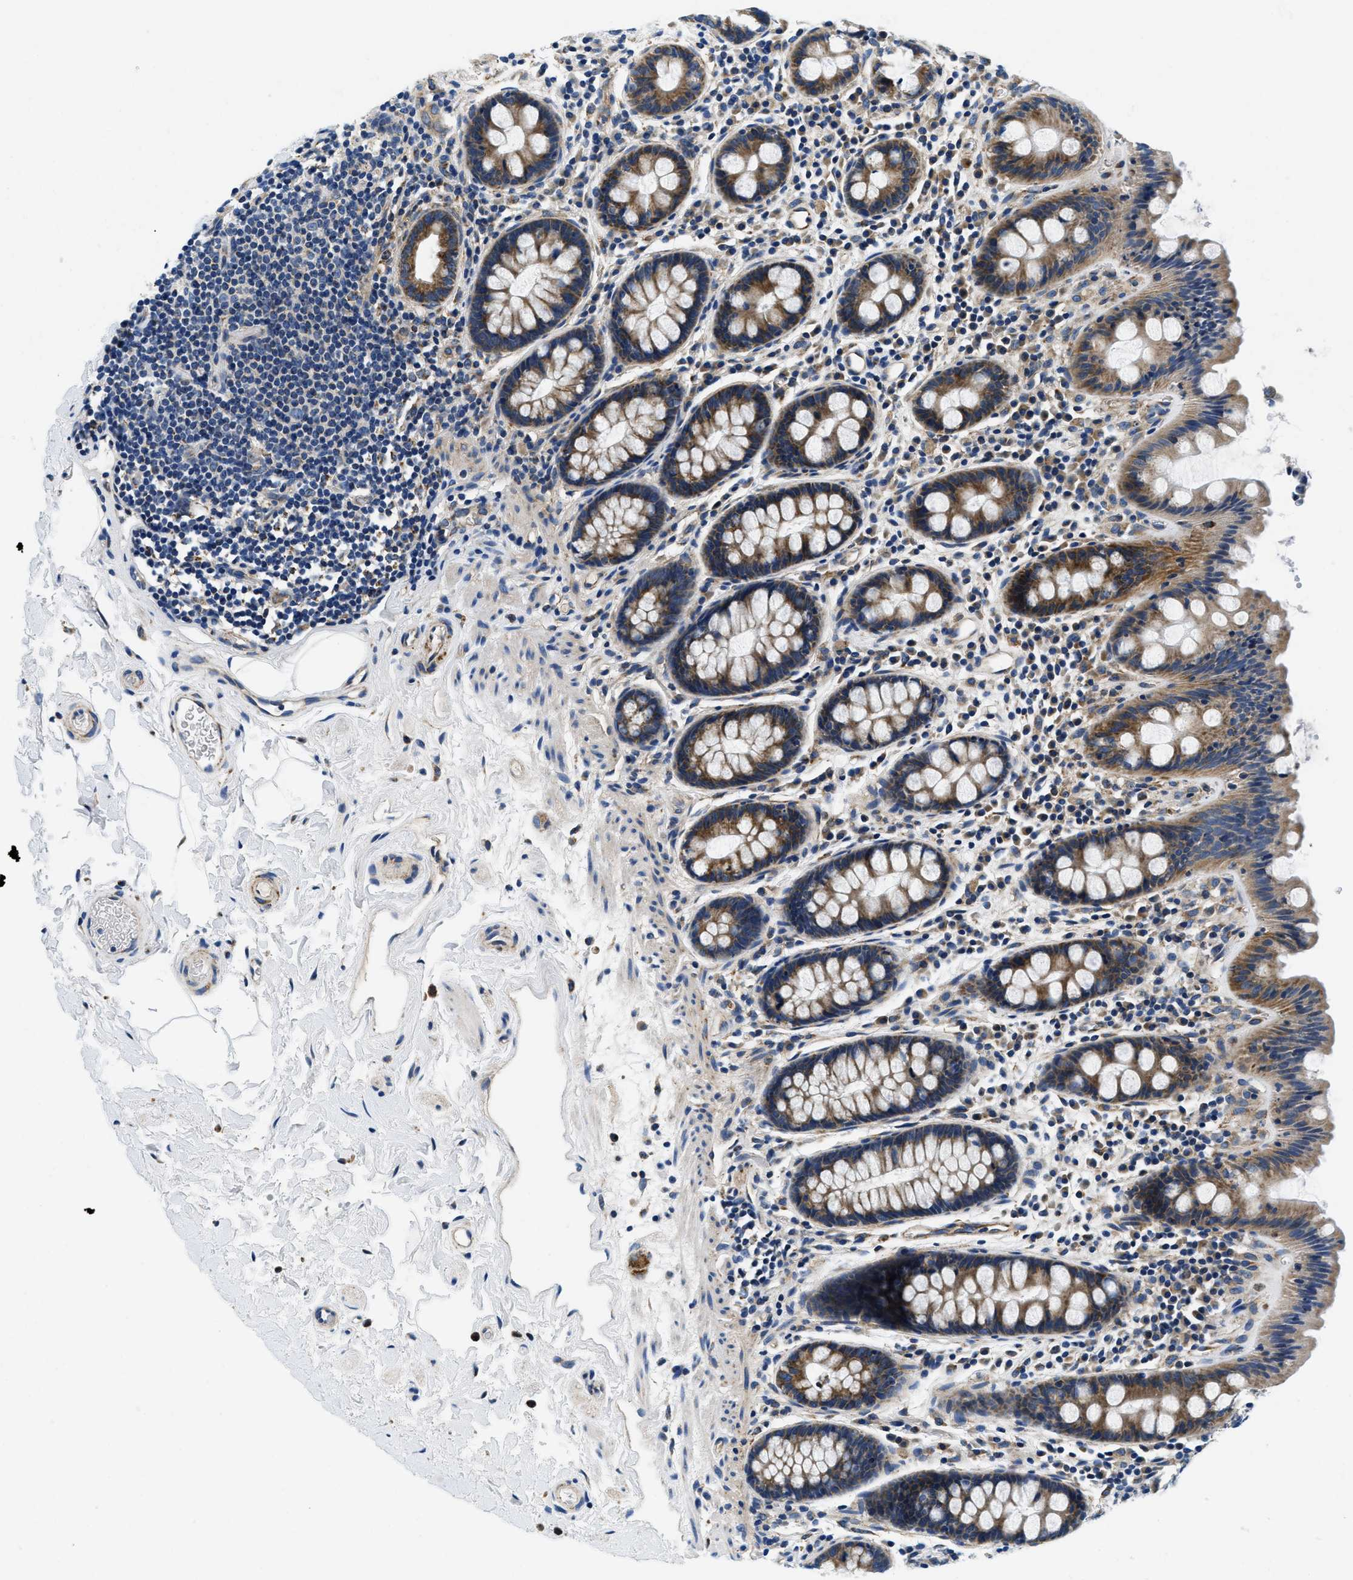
{"staining": {"intensity": "moderate", "quantity": ">75%", "location": "cytoplasmic/membranous"}, "tissue": "colon", "cell_type": "Endothelial cells", "image_type": "normal", "snomed": [{"axis": "morphology", "description": "Normal tissue, NOS"}, {"axis": "topography", "description": "Colon"}], "caption": "The immunohistochemical stain shows moderate cytoplasmic/membranous expression in endothelial cells of normal colon. The protein is stained brown, and the nuclei are stained in blue (DAB (3,3'-diaminobenzidine) IHC with brightfield microscopy, high magnification).", "gene": "SAMD4B", "patient": {"sex": "female", "age": 80}}